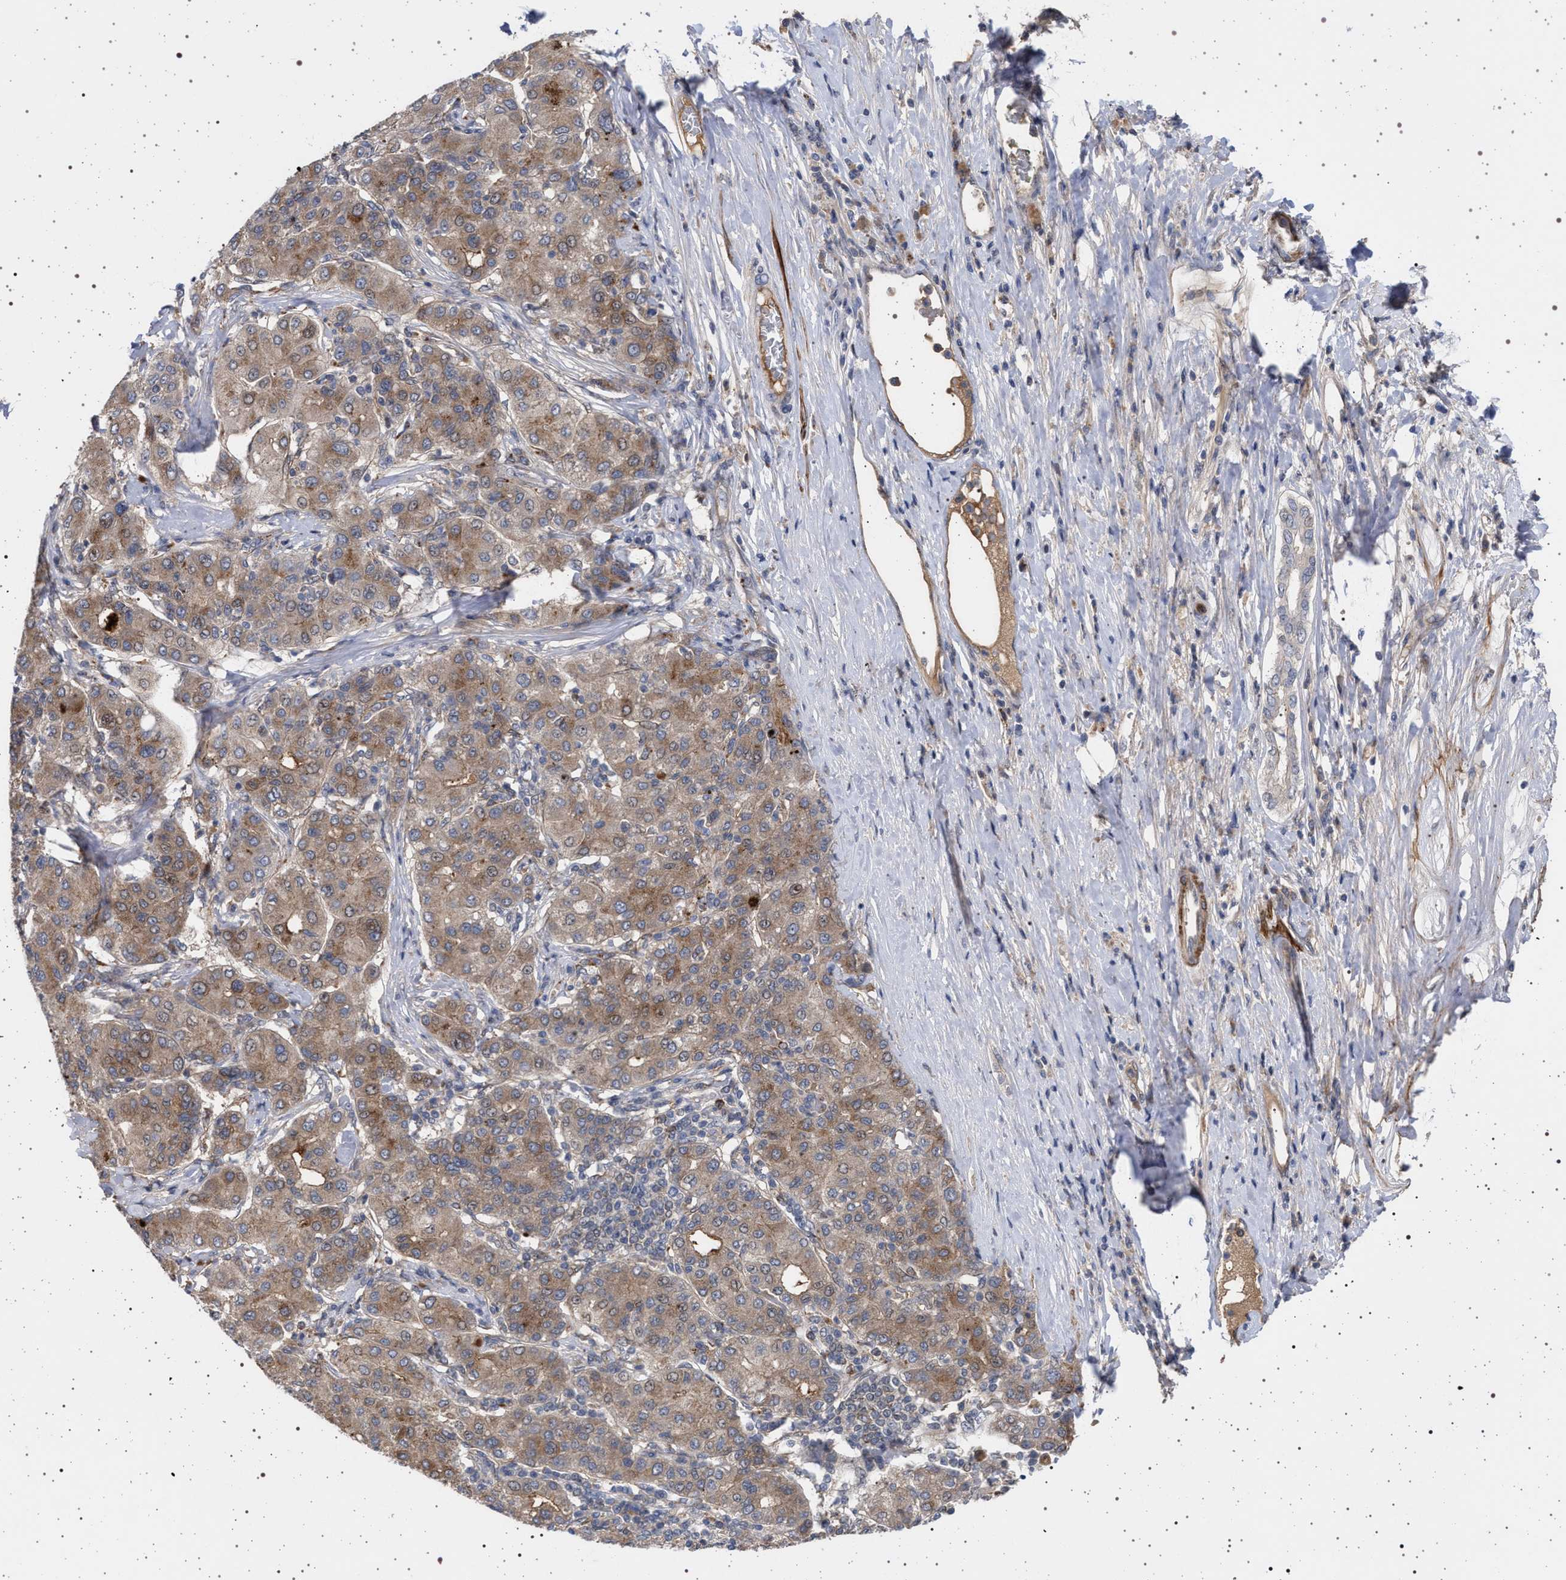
{"staining": {"intensity": "weak", "quantity": ">75%", "location": "cytoplasmic/membranous"}, "tissue": "liver cancer", "cell_type": "Tumor cells", "image_type": "cancer", "snomed": [{"axis": "morphology", "description": "Carcinoma, Hepatocellular, NOS"}, {"axis": "topography", "description": "Liver"}], "caption": "DAB (3,3'-diaminobenzidine) immunohistochemical staining of human liver cancer demonstrates weak cytoplasmic/membranous protein expression in about >75% of tumor cells.", "gene": "RBM48", "patient": {"sex": "male", "age": 65}}